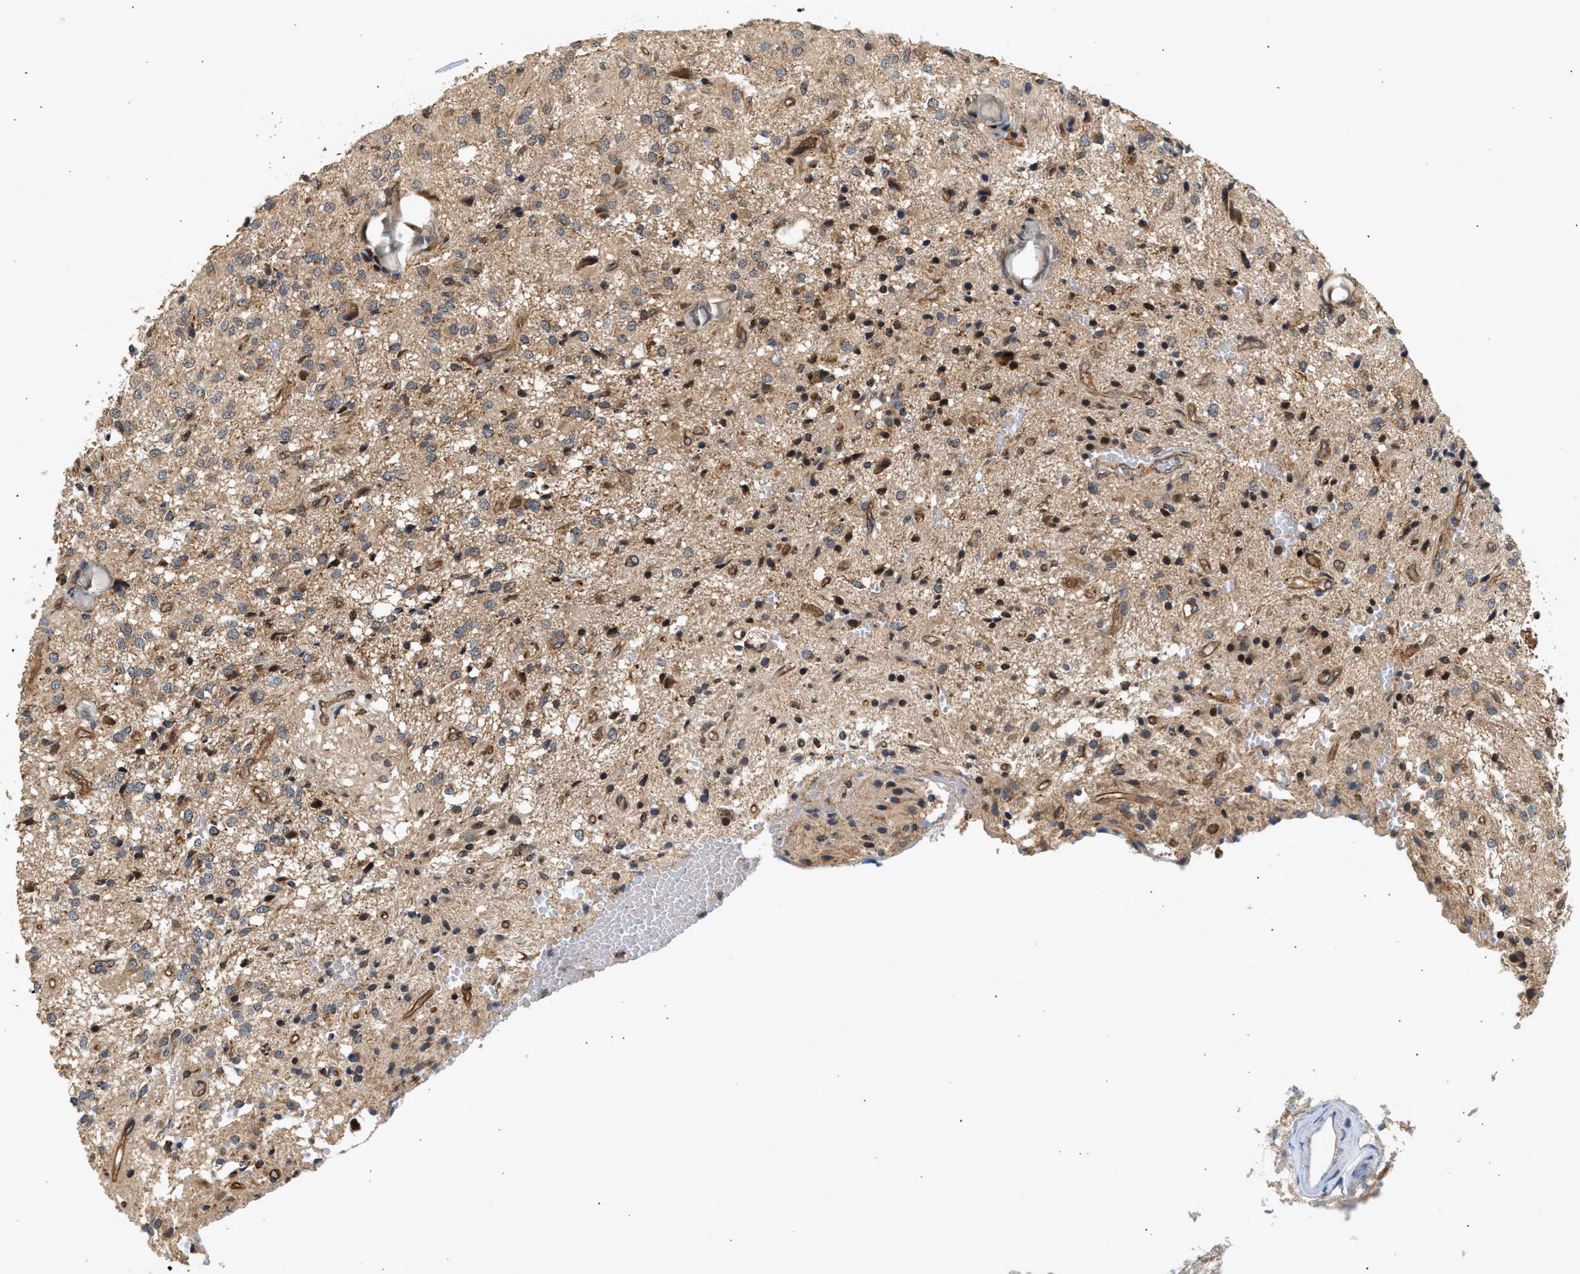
{"staining": {"intensity": "moderate", "quantity": "25%-75%", "location": "cytoplasmic/membranous"}, "tissue": "glioma", "cell_type": "Tumor cells", "image_type": "cancer", "snomed": [{"axis": "morphology", "description": "Glioma, malignant, High grade"}, {"axis": "topography", "description": "Brain"}], "caption": "A histopathology image showing moderate cytoplasmic/membranous staining in approximately 25%-75% of tumor cells in malignant glioma (high-grade), as visualized by brown immunohistochemical staining.", "gene": "DUSP14", "patient": {"sex": "female", "age": 59}}